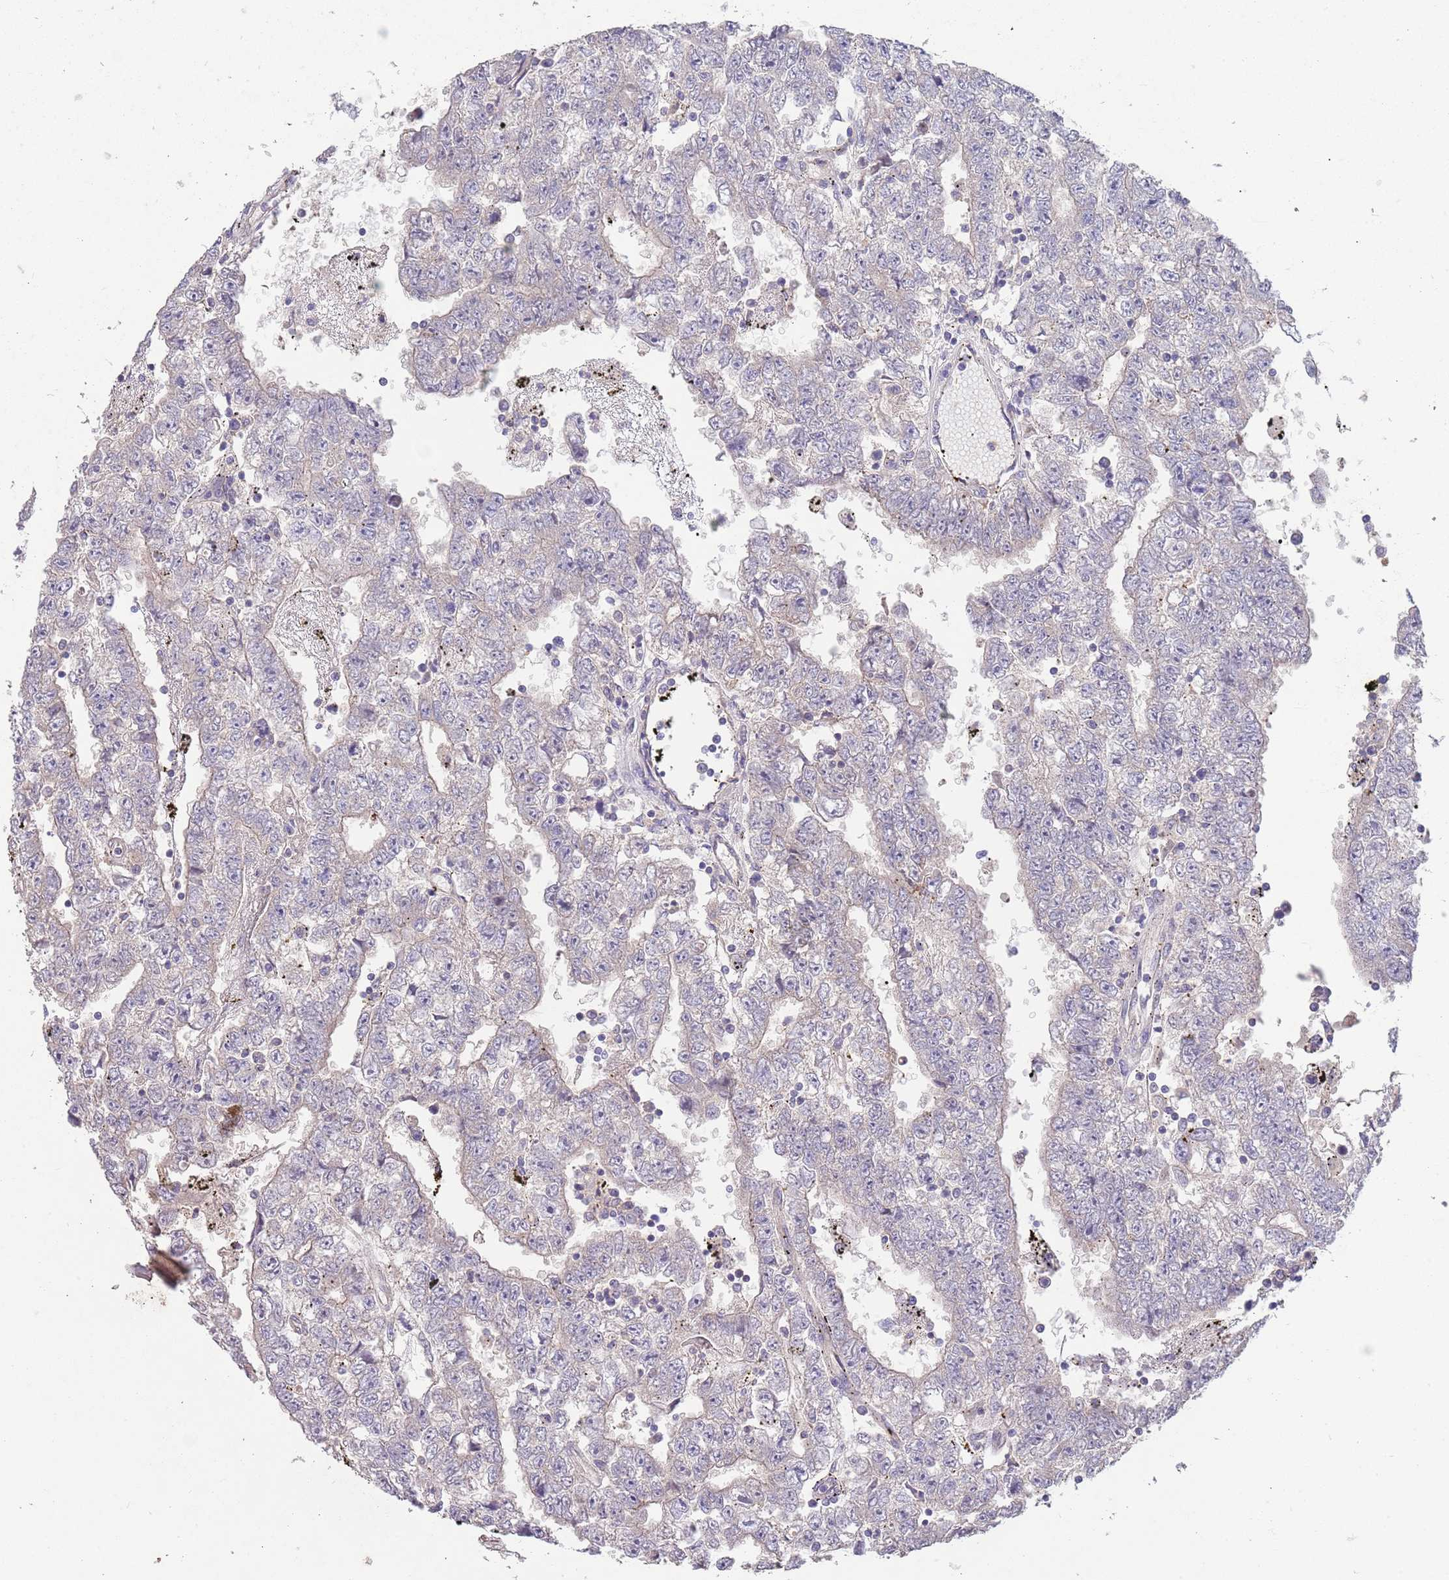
{"staining": {"intensity": "negative", "quantity": "none", "location": "none"}, "tissue": "testis cancer", "cell_type": "Tumor cells", "image_type": "cancer", "snomed": [{"axis": "morphology", "description": "Carcinoma, Embryonal, NOS"}, {"axis": "topography", "description": "Testis"}], "caption": "Embryonal carcinoma (testis) was stained to show a protein in brown. There is no significant positivity in tumor cells. The staining is performed using DAB brown chromogen with nuclei counter-stained in using hematoxylin.", "gene": "MEI1", "patient": {"sex": "male", "age": 25}}